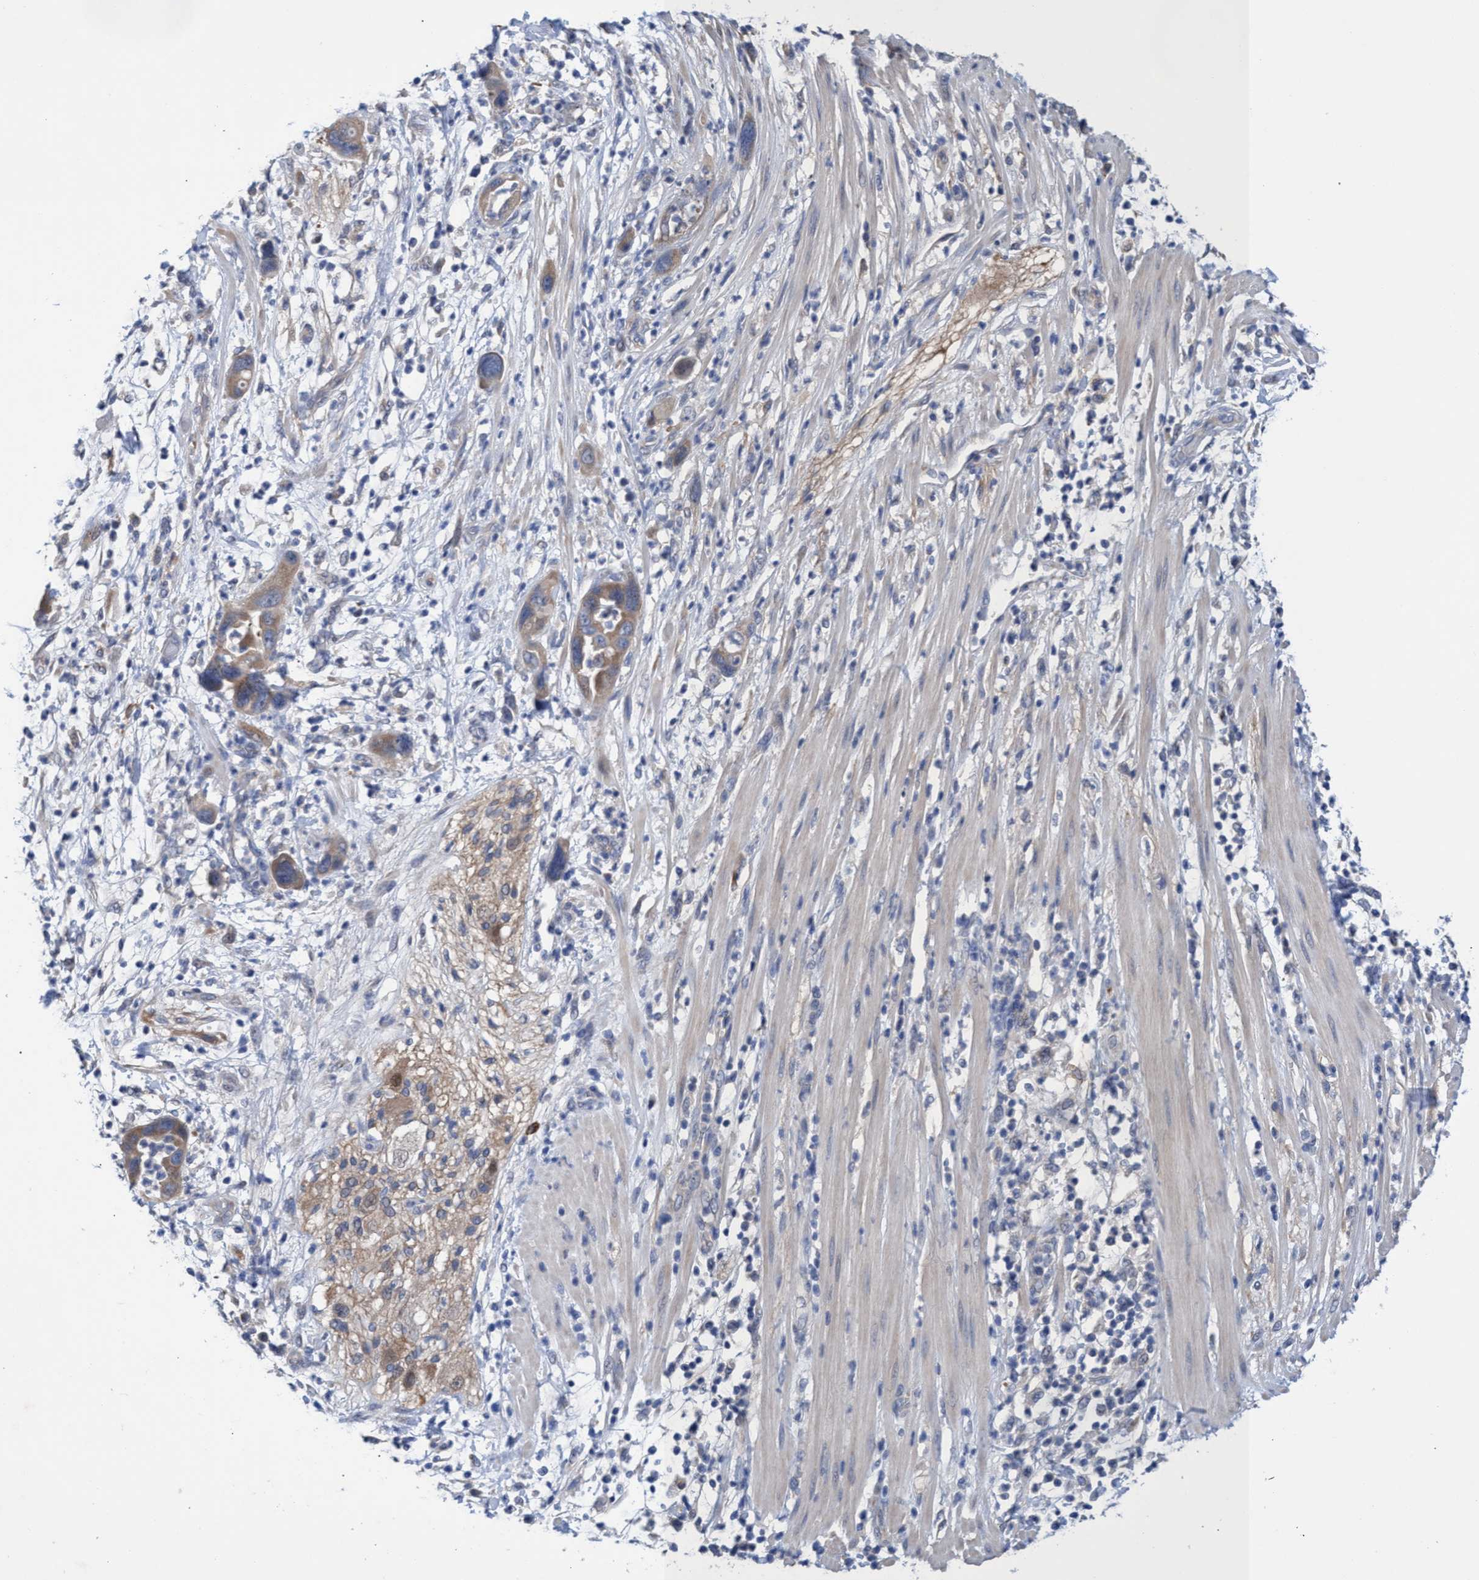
{"staining": {"intensity": "weak", "quantity": ">75%", "location": "cytoplasmic/membranous"}, "tissue": "pancreatic cancer", "cell_type": "Tumor cells", "image_type": "cancer", "snomed": [{"axis": "morphology", "description": "Adenocarcinoma, NOS"}, {"axis": "topography", "description": "Pancreas"}], "caption": "IHC (DAB (3,3'-diaminobenzidine)) staining of human pancreatic cancer (adenocarcinoma) exhibits weak cytoplasmic/membranous protein staining in approximately >75% of tumor cells.", "gene": "SVEP1", "patient": {"sex": "female", "age": 71}}